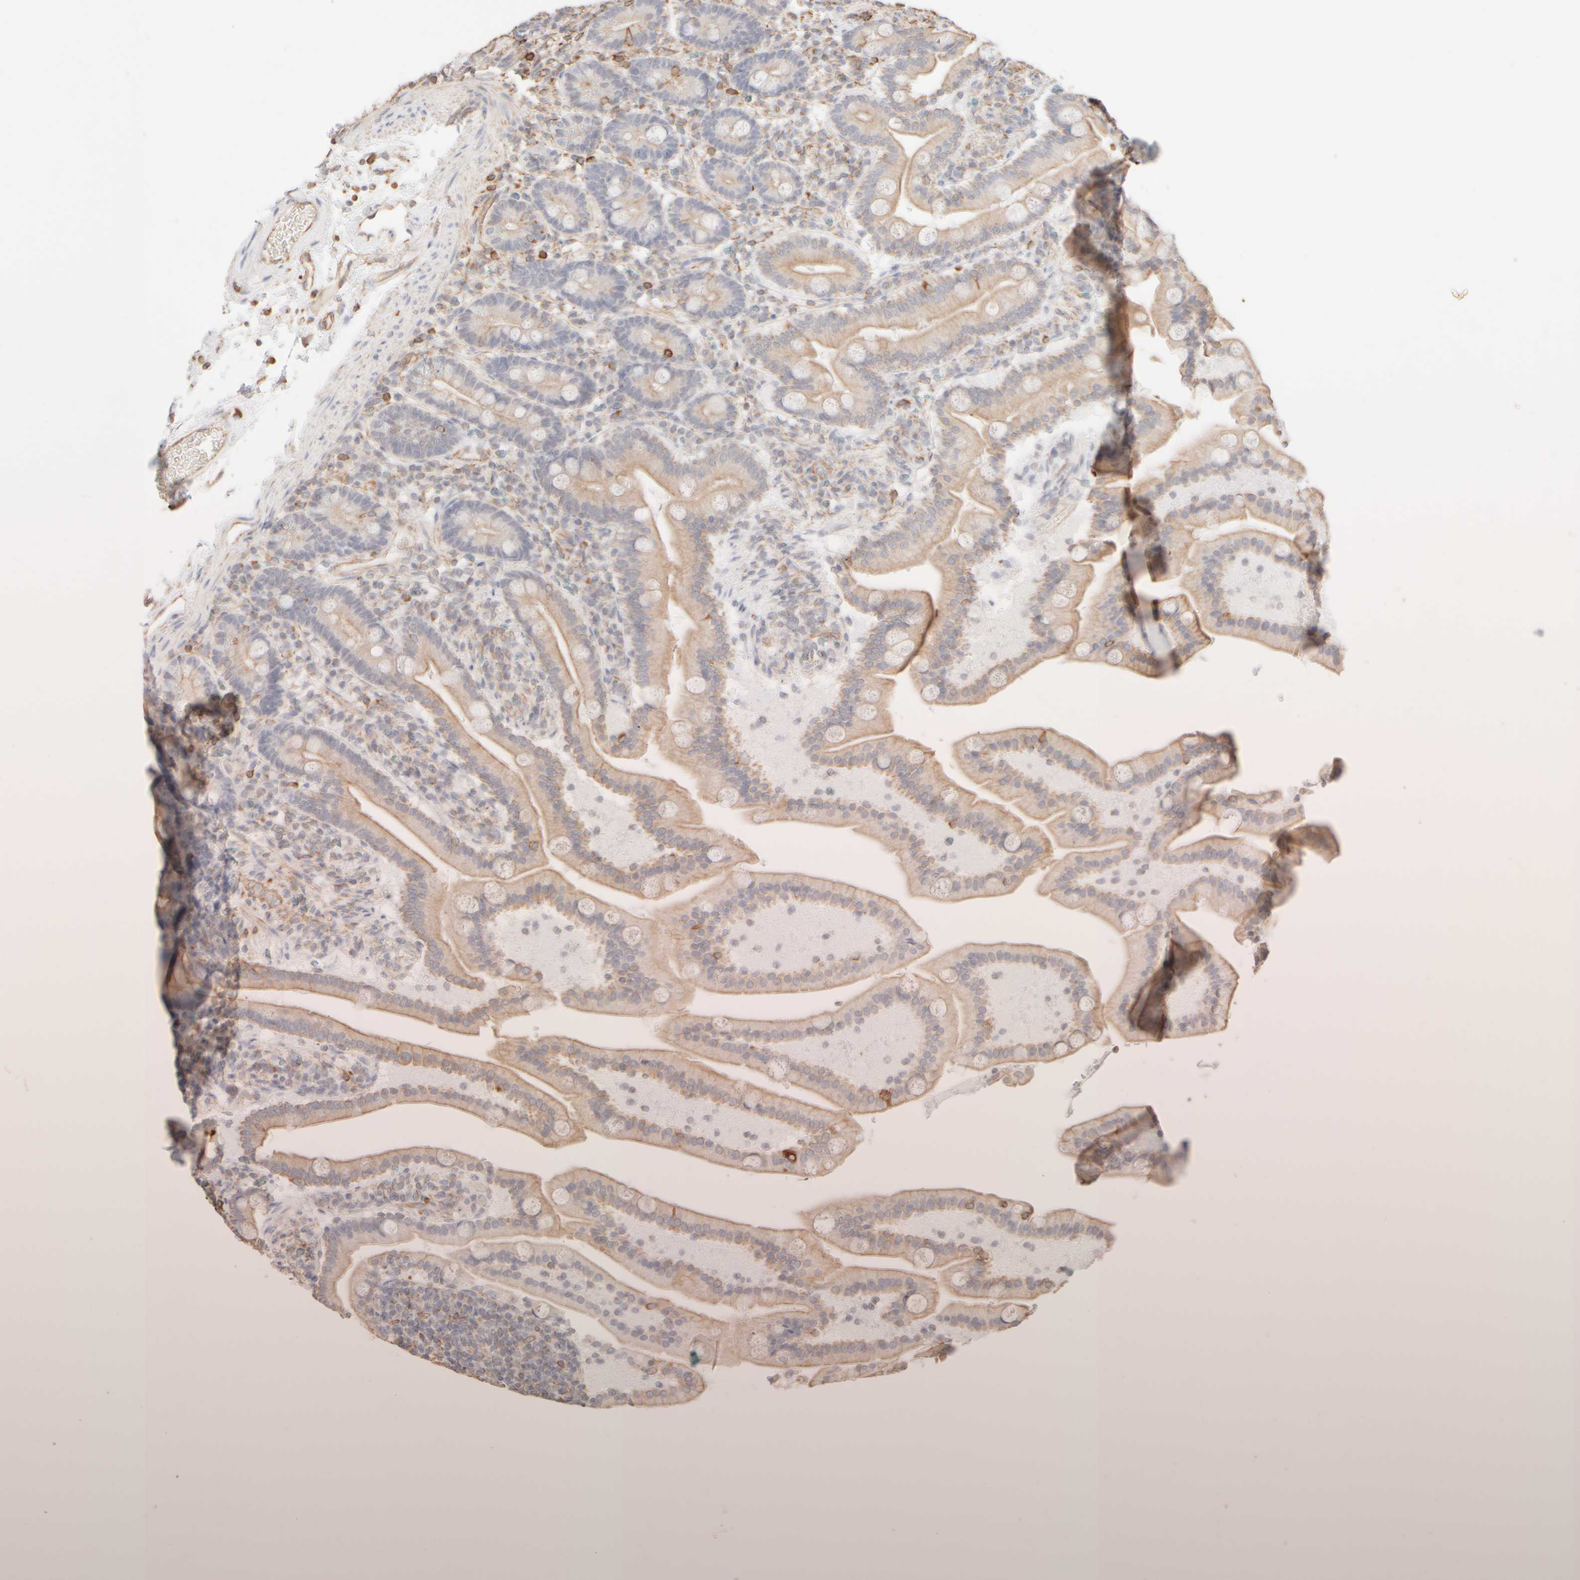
{"staining": {"intensity": "weak", "quantity": "25%-75%", "location": "cytoplasmic/membranous"}, "tissue": "duodenum", "cell_type": "Glandular cells", "image_type": "normal", "snomed": [{"axis": "morphology", "description": "Normal tissue, NOS"}, {"axis": "topography", "description": "Duodenum"}], "caption": "High-magnification brightfield microscopy of normal duodenum stained with DAB (3,3'-diaminobenzidine) (brown) and counterstained with hematoxylin (blue). glandular cells exhibit weak cytoplasmic/membranous expression is appreciated in approximately25%-75% of cells. (Brightfield microscopy of DAB IHC at high magnification).", "gene": "KRT15", "patient": {"sex": "male", "age": 54}}